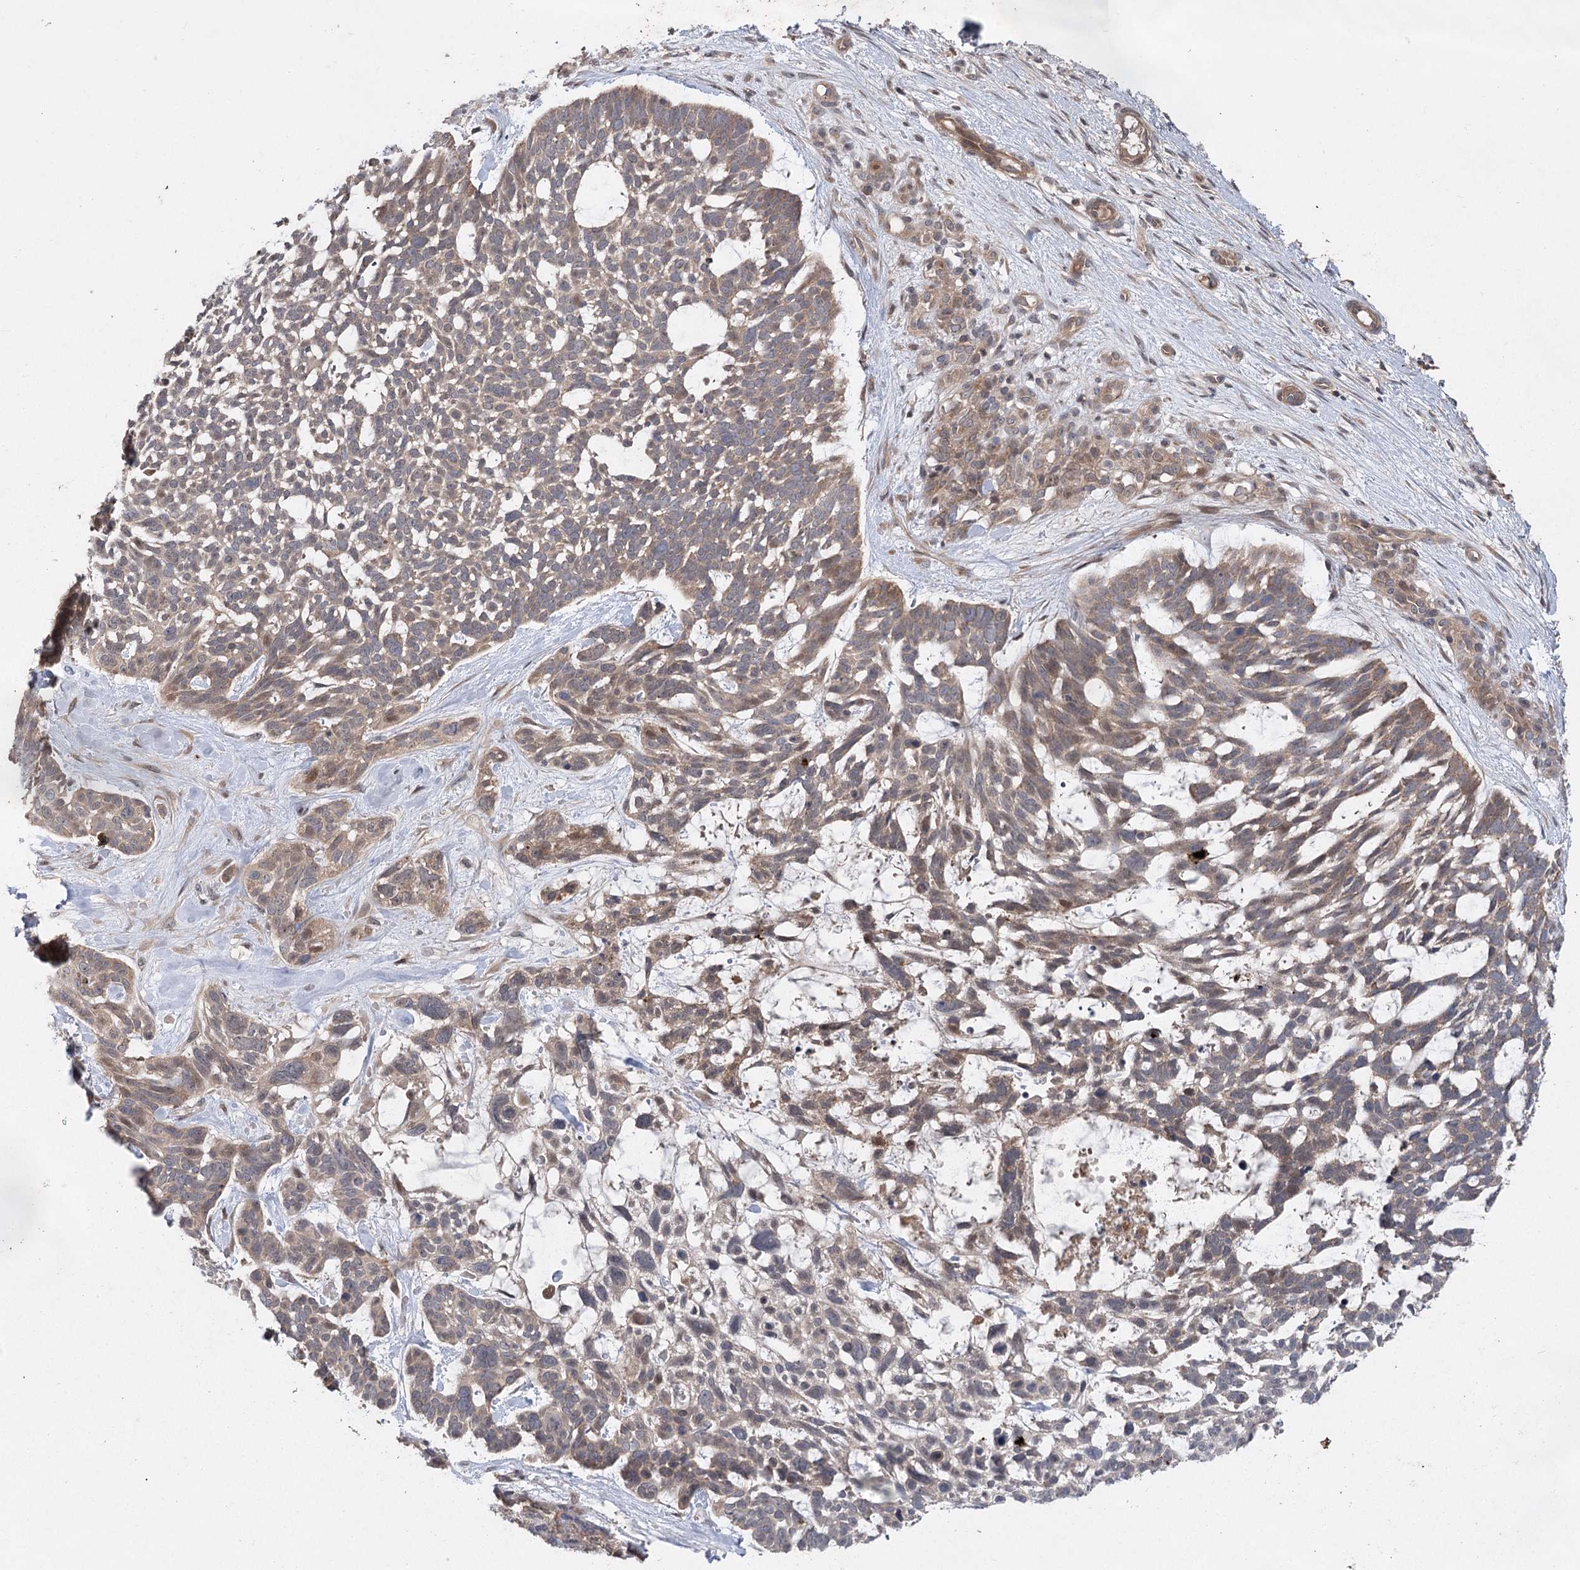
{"staining": {"intensity": "weak", "quantity": ">75%", "location": "cytoplasmic/membranous"}, "tissue": "skin cancer", "cell_type": "Tumor cells", "image_type": "cancer", "snomed": [{"axis": "morphology", "description": "Basal cell carcinoma"}, {"axis": "topography", "description": "Skin"}], "caption": "This is a micrograph of immunohistochemistry staining of skin cancer, which shows weak expression in the cytoplasmic/membranous of tumor cells.", "gene": "METTL24", "patient": {"sex": "male", "age": 88}}